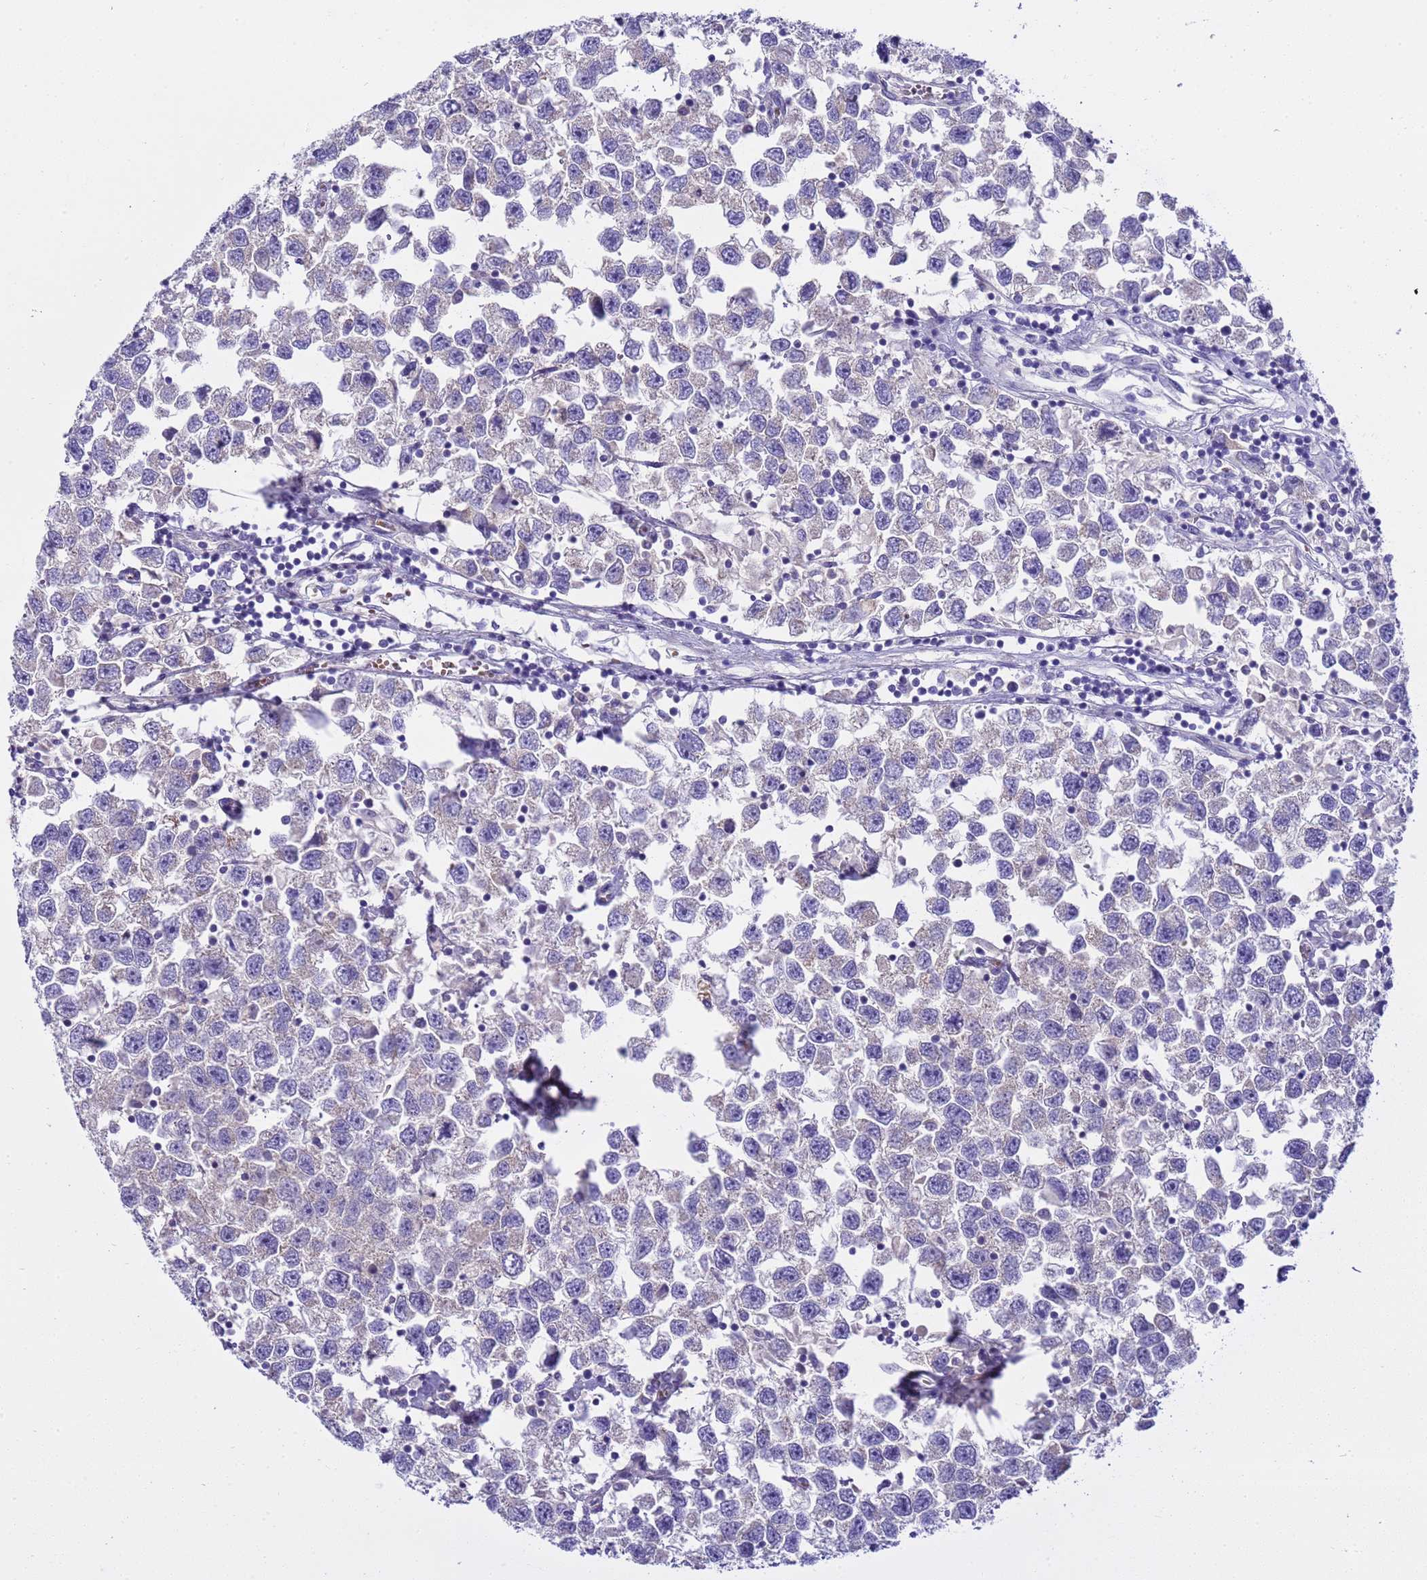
{"staining": {"intensity": "negative", "quantity": "none", "location": "none"}, "tissue": "testis cancer", "cell_type": "Tumor cells", "image_type": "cancer", "snomed": [{"axis": "morphology", "description": "Seminoma, NOS"}, {"axis": "topography", "description": "Testis"}], "caption": "Protein analysis of testis cancer (seminoma) displays no significant expression in tumor cells. Brightfield microscopy of immunohistochemistry (IHC) stained with DAB (brown) and hematoxylin (blue), captured at high magnification.", "gene": "RIPPLY2", "patient": {"sex": "male", "age": 26}}